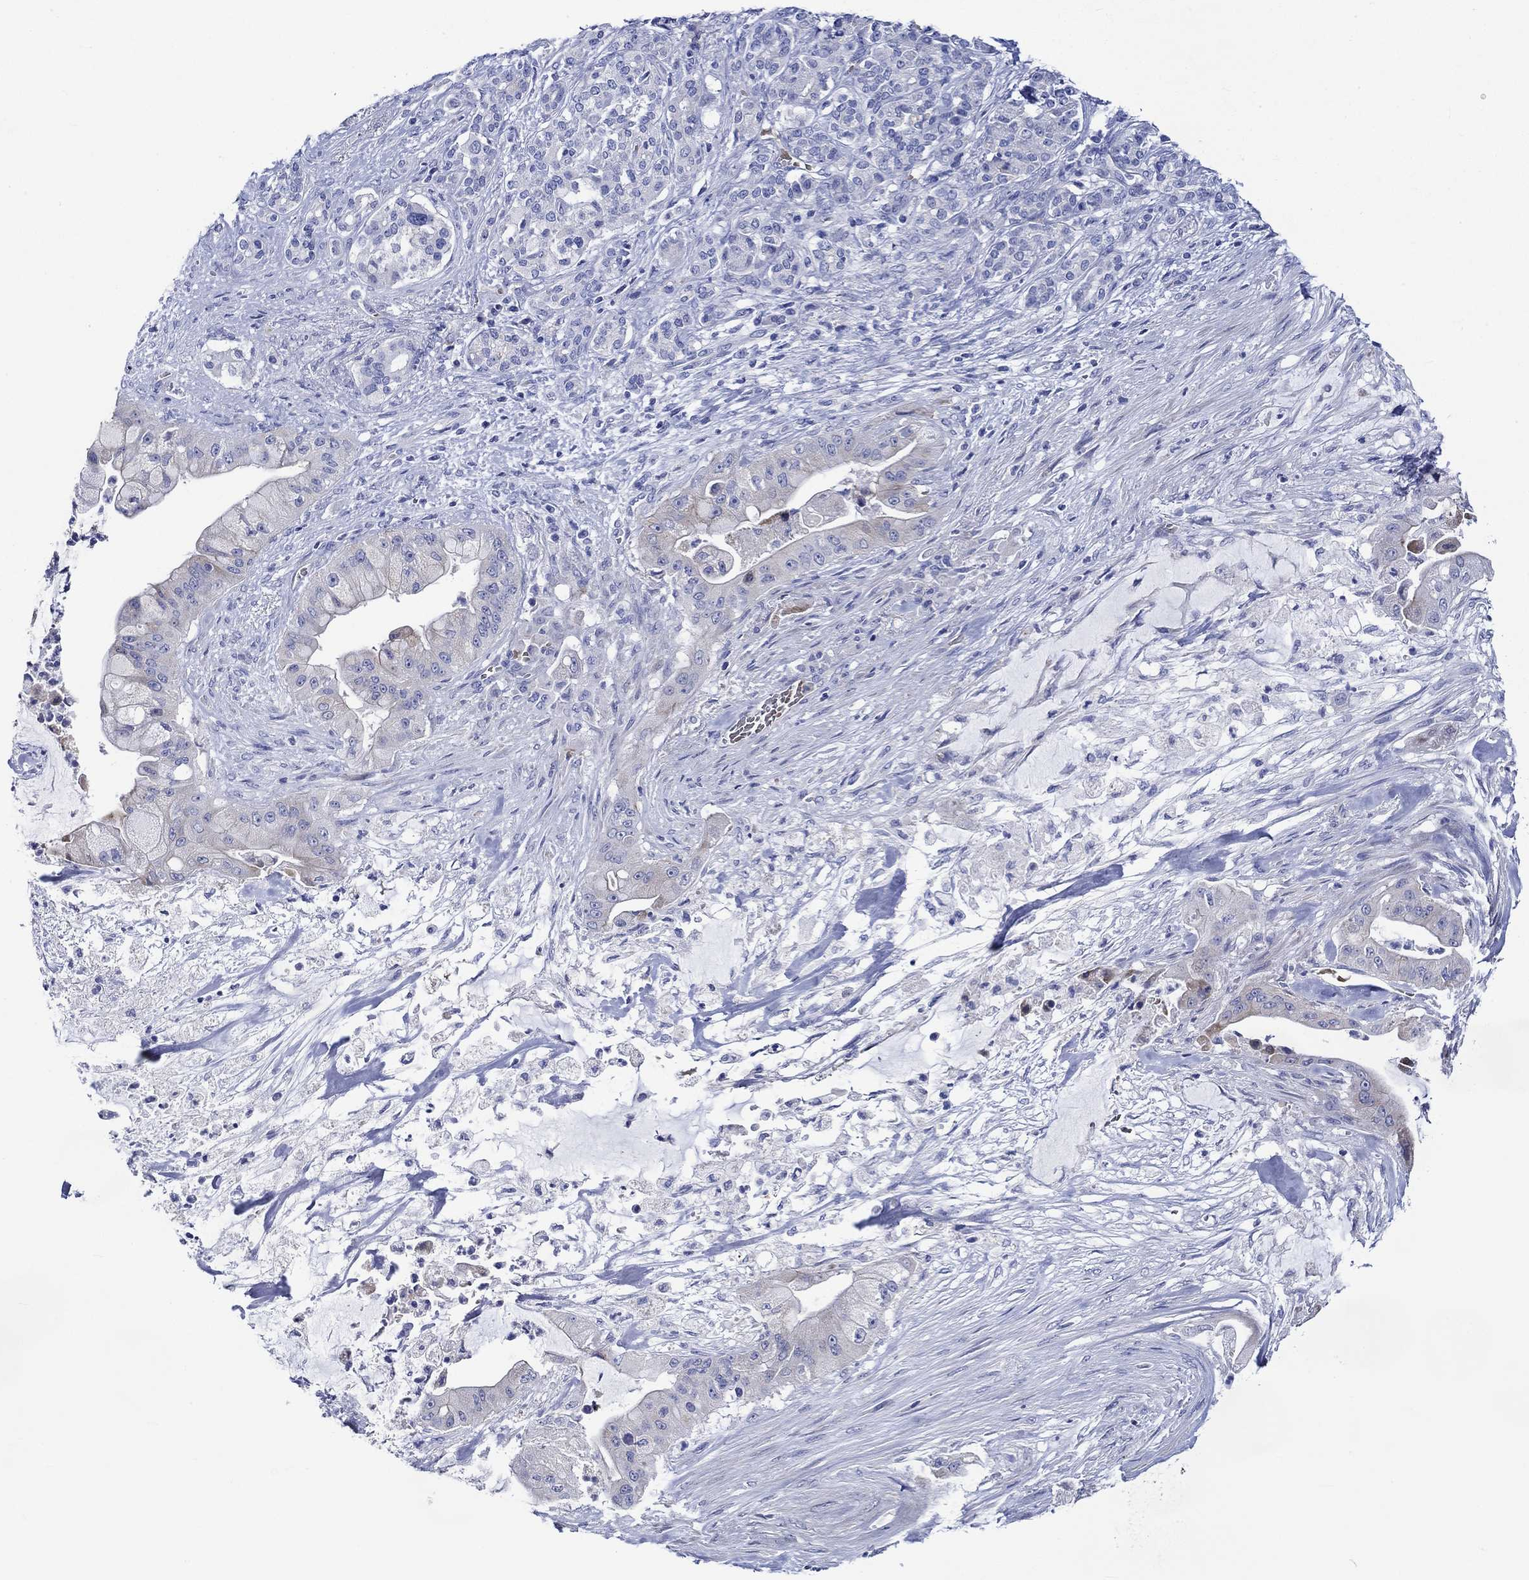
{"staining": {"intensity": "negative", "quantity": "none", "location": "none"}, "tissue": "pancreatic cancer", "cell_type": "Tumor cells", "image_type": "cancer", "snomed": [{"axis": "morphology", "description": "Normal tissue, NOS"}, {"axis": "morphology", "description": "Inflammation, NOS"}, {"axis": "morphology", "description": "Adenocarcinoma, NOS"}, {"axis": "topography", "description": "Pancreas"}], "caption": "The photomicrograph demonstrates no staining of tumor cells in pancreatic cancer.", "gene": "NRIP3", "patient": {"sex": "male", "age": 57}}